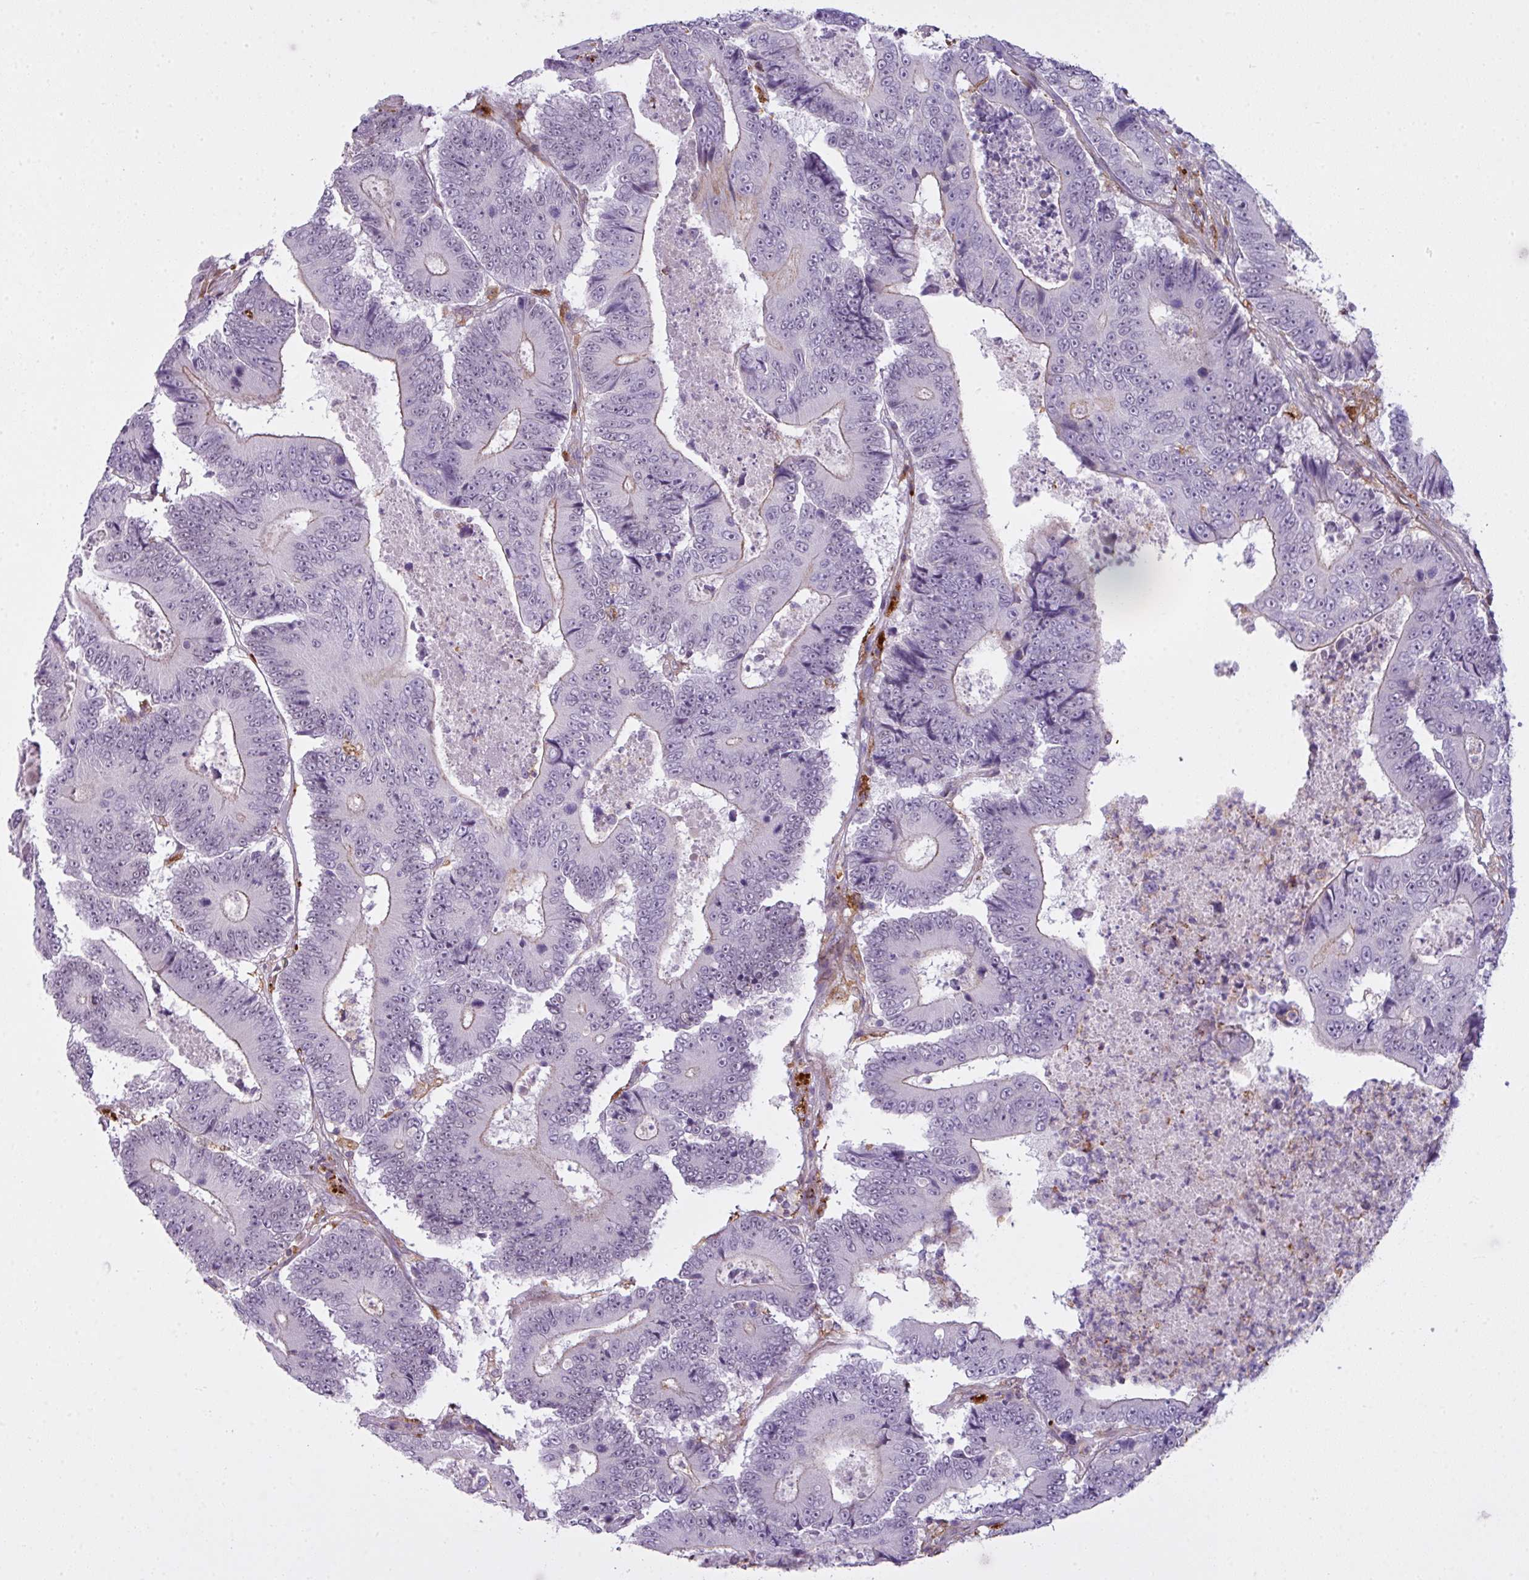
{"staining": {"intensity": "negative", "quantity": "none", "location": "none"}, "tissue": "colorectal cancer", "cell_type": "Tumor cells", "image_type": "cancer", "snomed": [{"axis": "morphology", "description": "Adenocarcinoma, NOS"}, {"axis": "topography", "description": "Colon"}], "caption": "Tumor cells show no significant expression in colorectal cancer. (DAB immunohistochemistry (IHC), high magnification).", "gene": "COL8A1", "patient": {"sex": "male", "age": 83}}